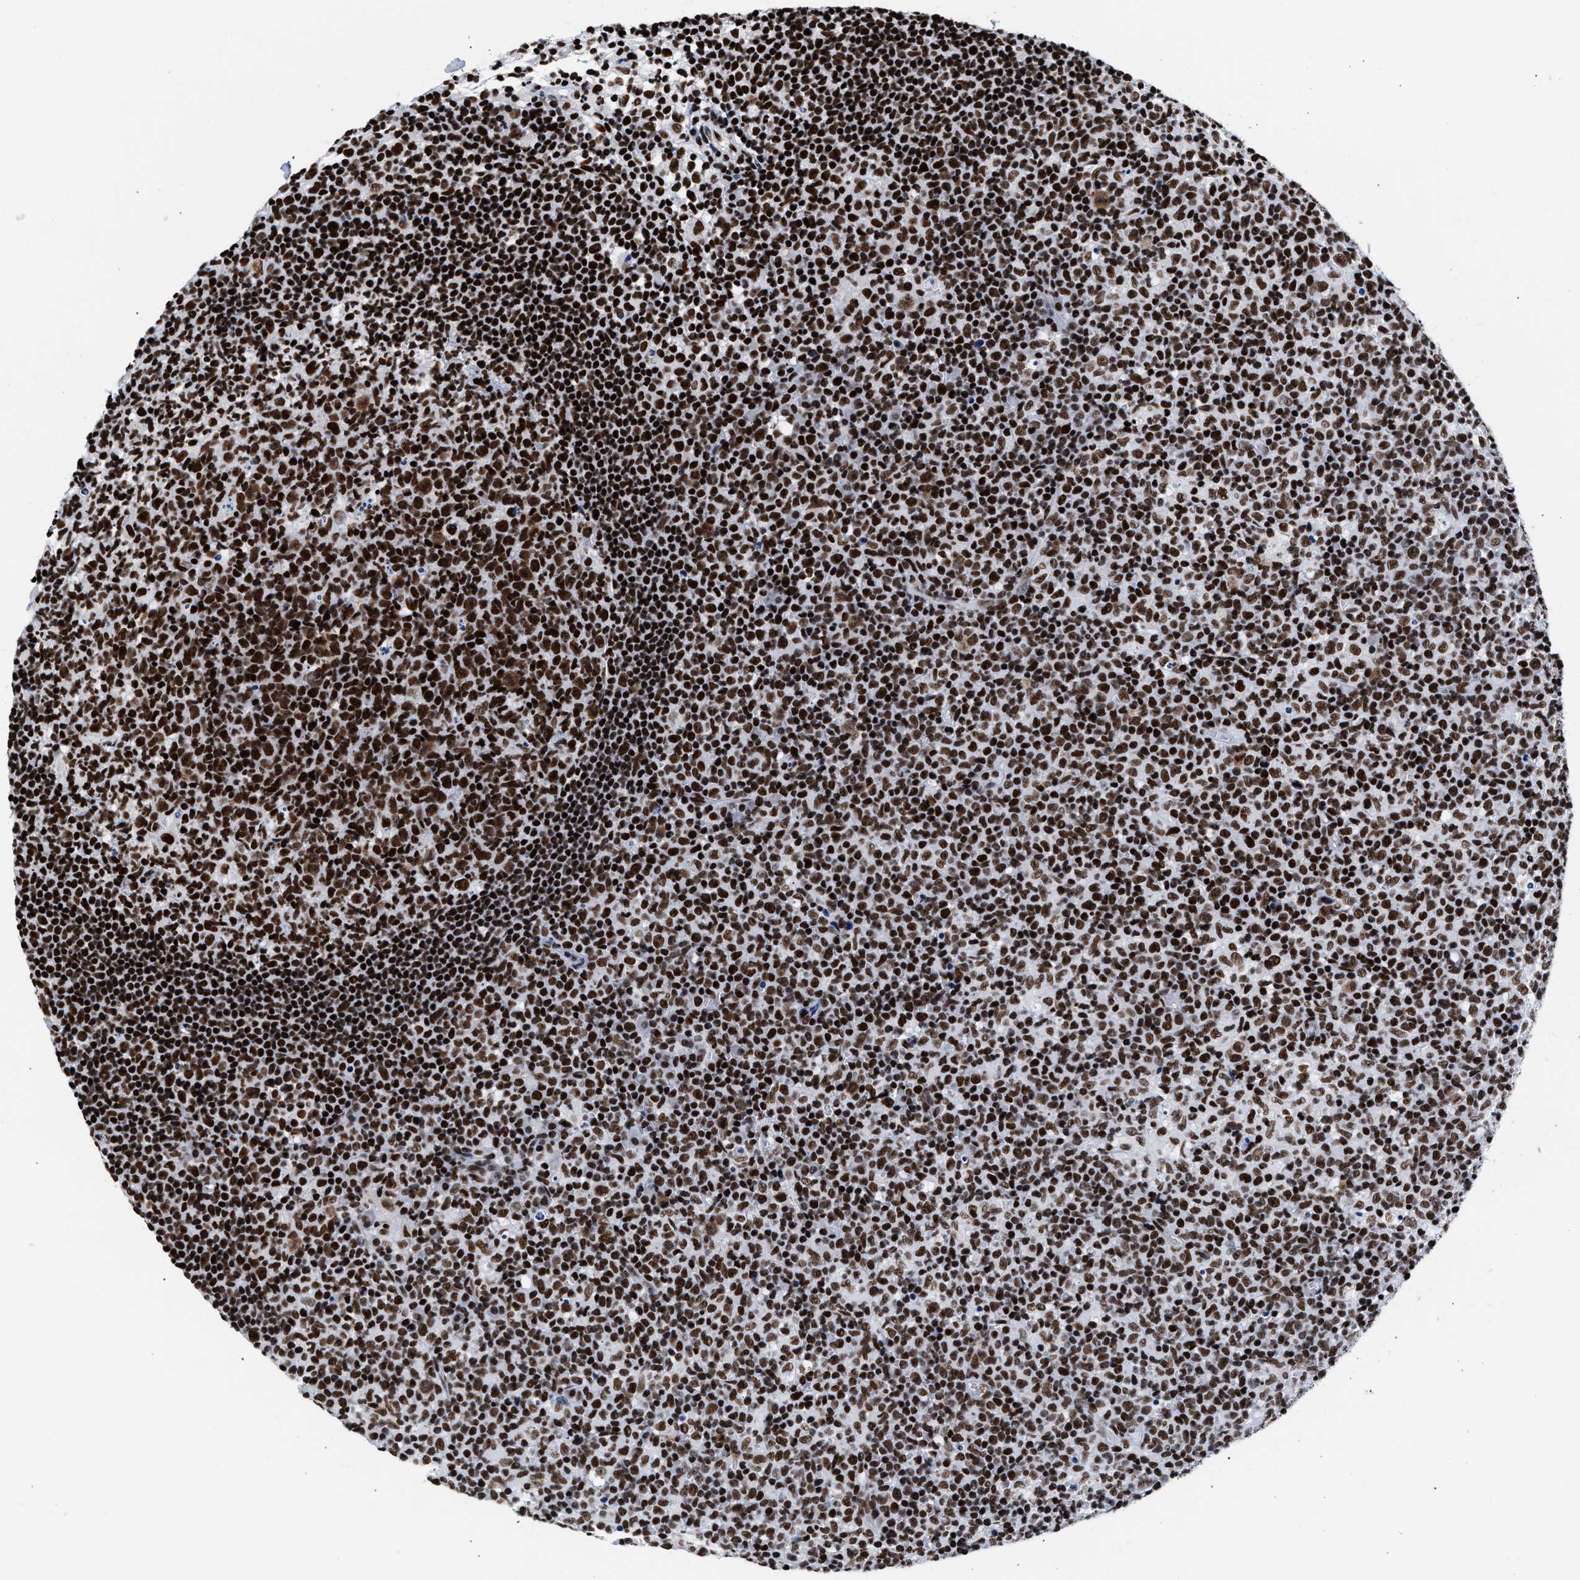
{"staining": {"intensity": "strong", "quantity": ">75%", "location": "nuclear"}, "tissue": "lymph node", "cell_type": "Germinal center cells", "image_type": "normal", "snomed": [{"axis": "morphology", "description": "Normal tissue, NOS"}, {"axis": "morphology", "description": "Inflammation, NOS"}, {"axis": "topography", "description": "Lymph node"}], "caption": "Immunohistochemistry (IHC) photomicrograph of unremarkable lymph node: lymph node stained using immunohistochemistry (IHC) reveals high levels of strong protein expression localized specifically in the nuclear of germinal center cells, appearing as a nuclear brown color.", "gene": "RAD21", "patient": {"sex": "male", "age": 55}}